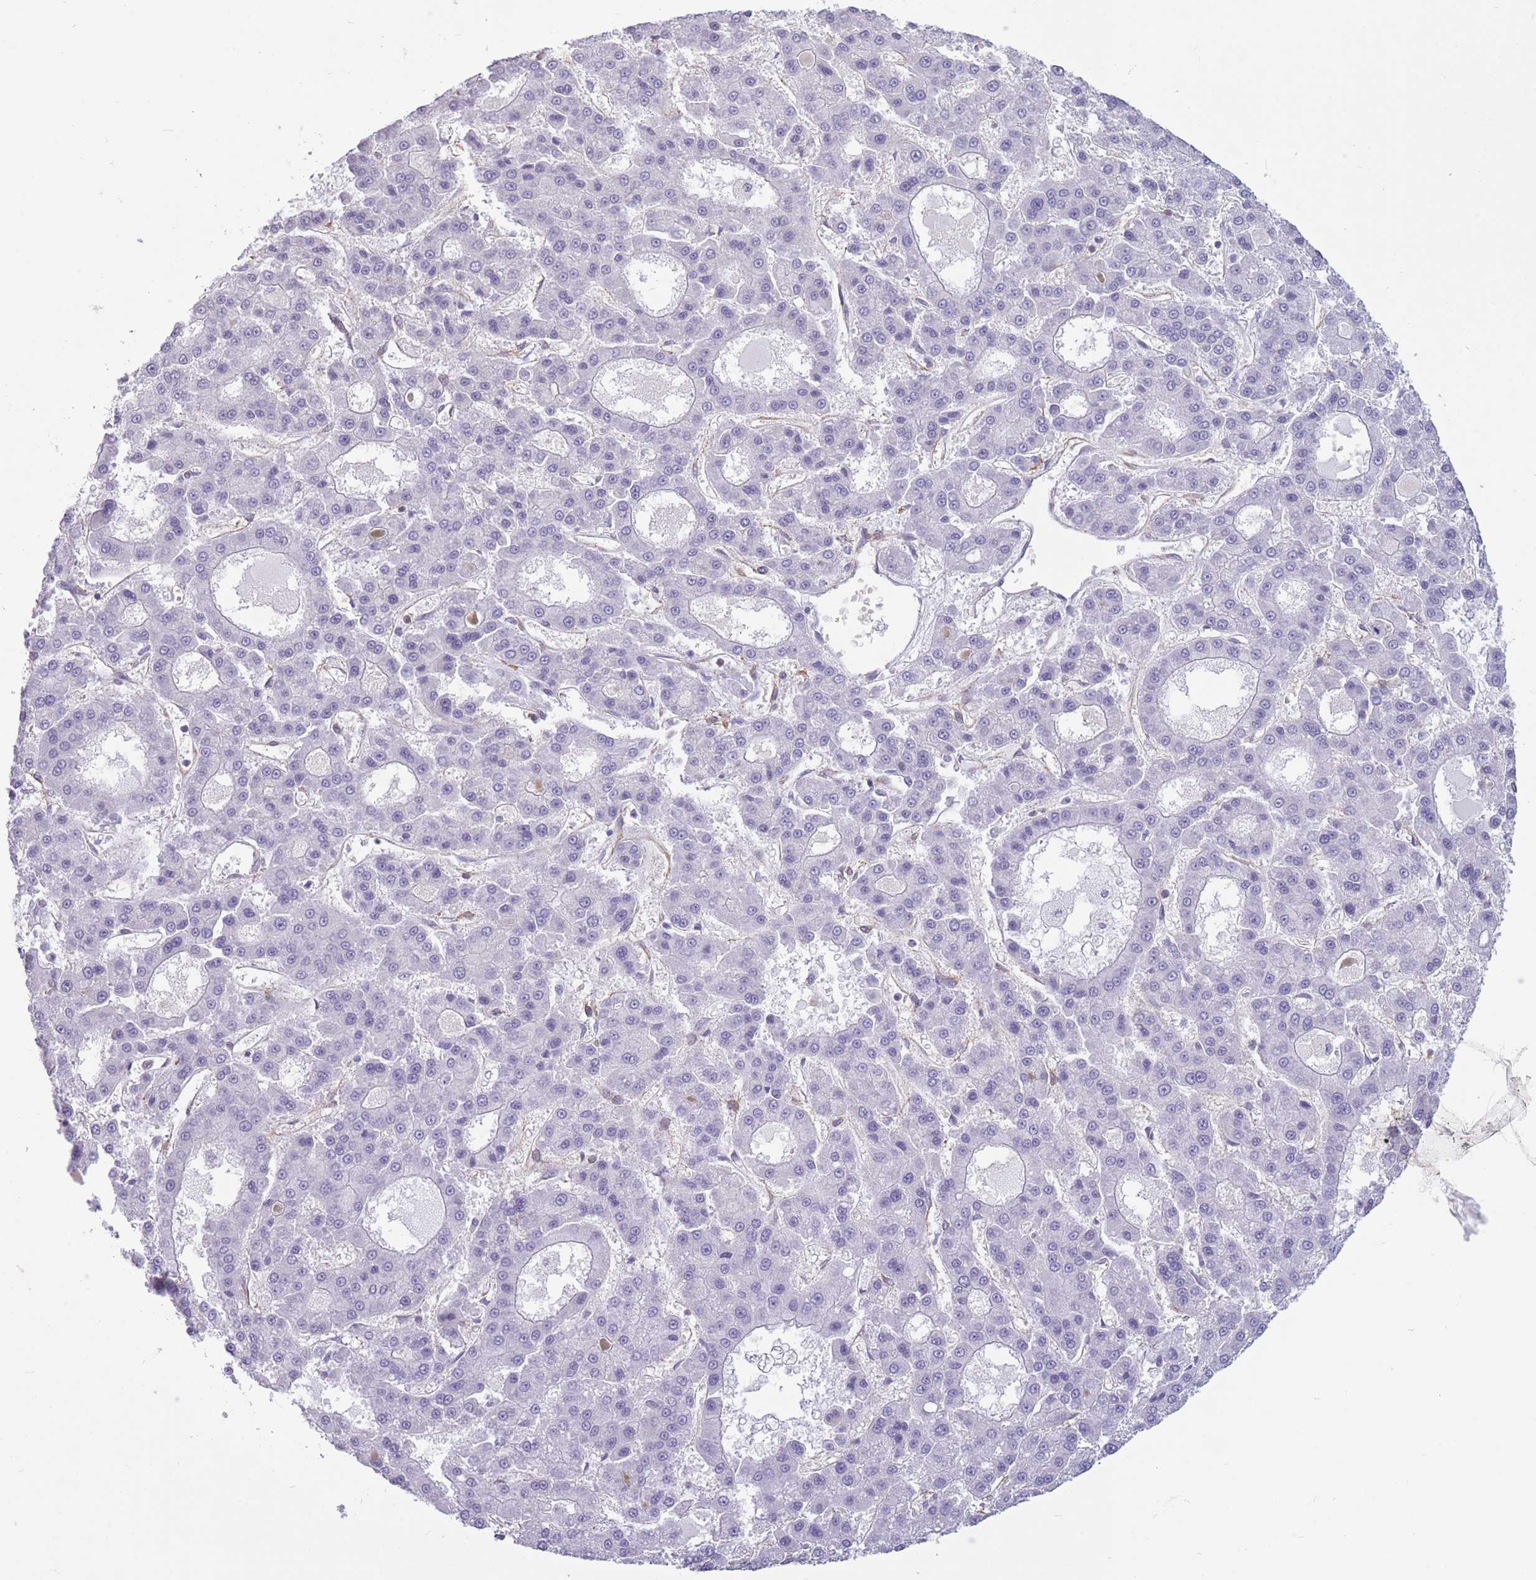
{"staining": {"intensity": "negative", "quantity": "none", "location": "none"}, "tissue": "liver cancer", "cell_type": "Tumor cells", "image_type": "cancer", "snomed": [{"axis": "morphology", "description": "Carcinoma, Hepatocellular, NOS"}, {"axis": "topography", "description": "Liver"}], "caption": "A micrograph of hepatocellular carcinoma (liver) stained for a protein shows no brown staining in tumor cells.", "gene": "ADD1", "patient": {"sex": "male", "age": 70}}